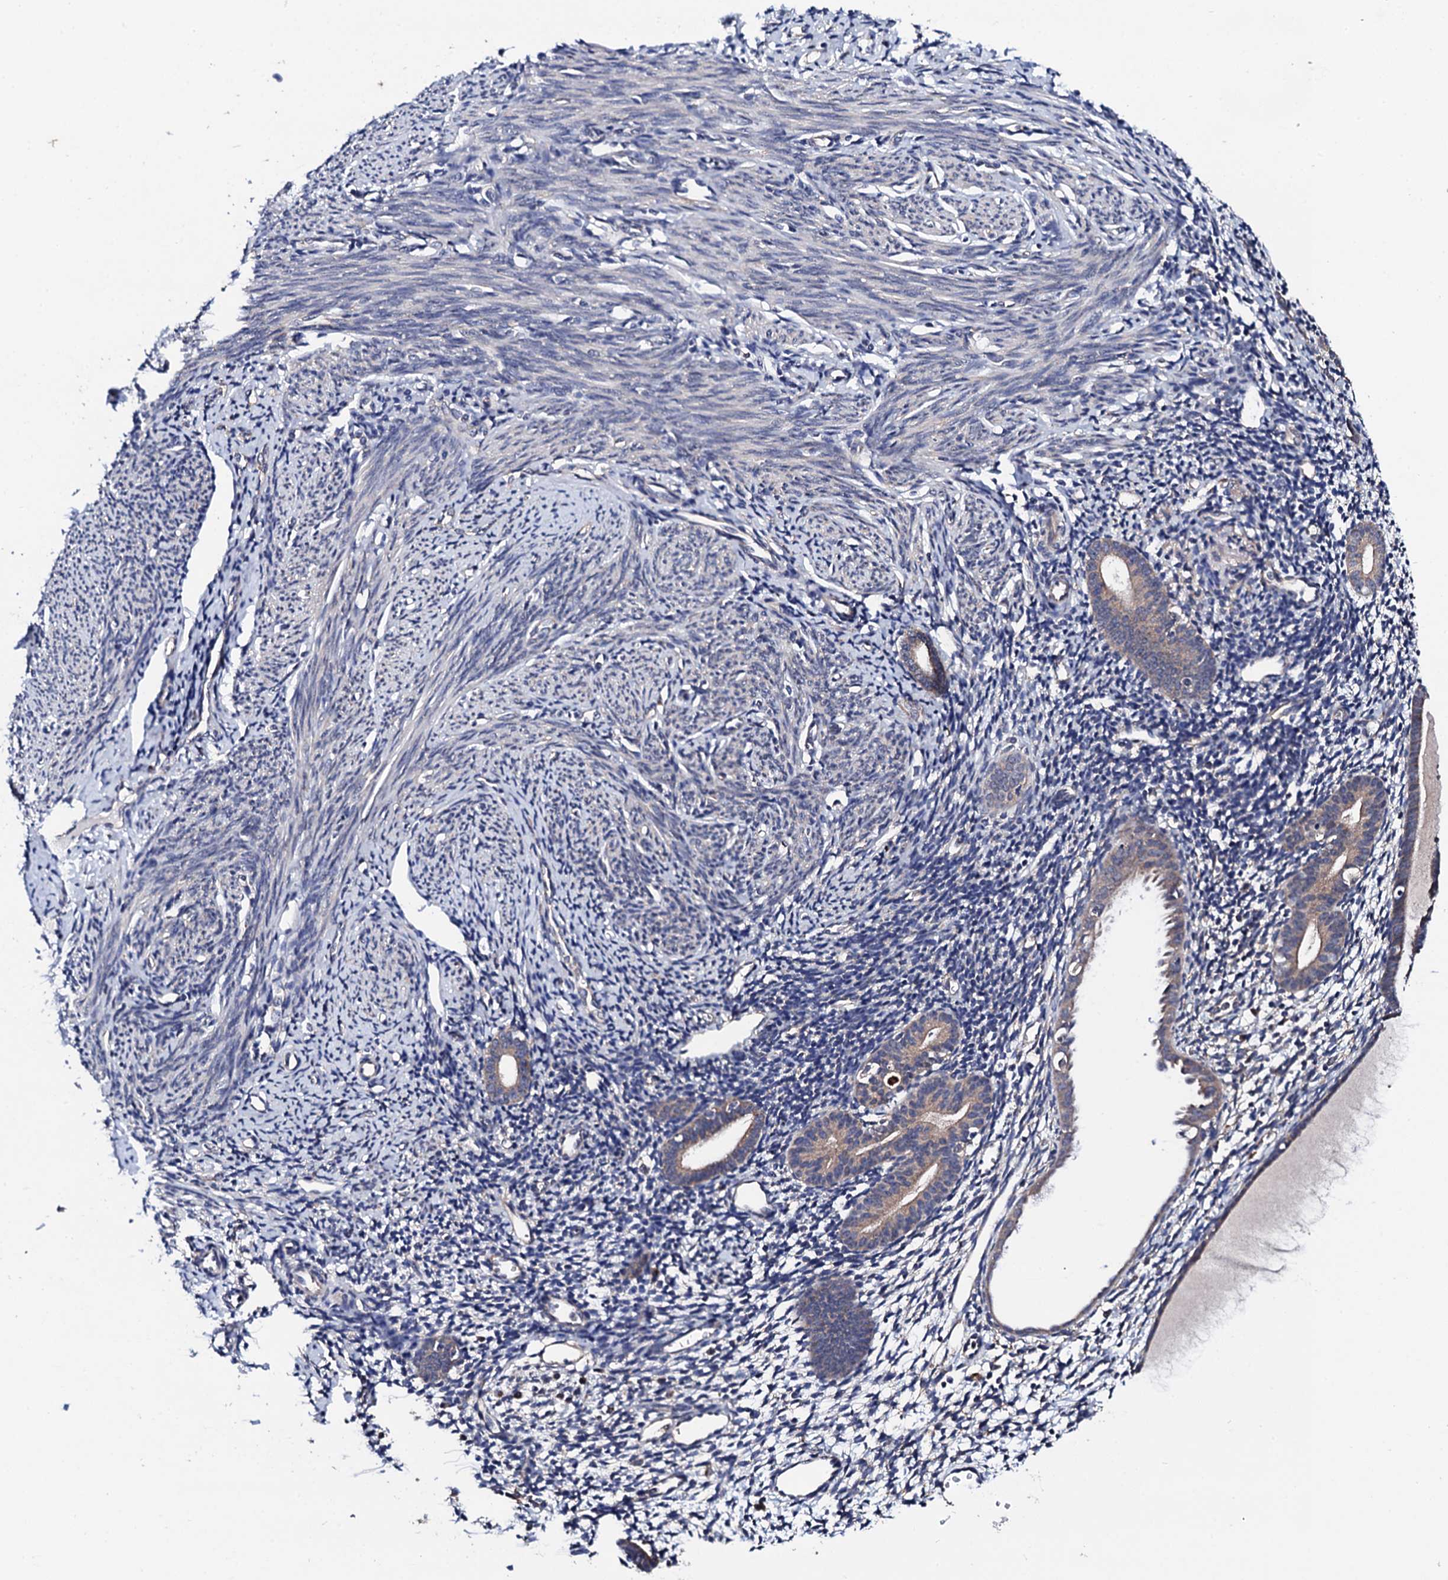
{"staining": {"intensity": "negative", "quantity": "none", "location": "none"}, "tissue": "endometrium", "cell_type": "Cells in endometrial stroma", "image_type": "normal", "snomed": [{"axis": "morphology", "description": "Normal tissue, NOS"}, {"axis": "topography", "description": "Endometrium"}], "caption": "Cells in endometrial stroma are negative for protein expression in benign human endometrium. (DAB (3,3'-diaminobenzidine) immunohistochemistry visualized using brightfield microscopy, high magnification).", "gene": "IP6K1", "patient": {"sex": "female", "age": 56}}